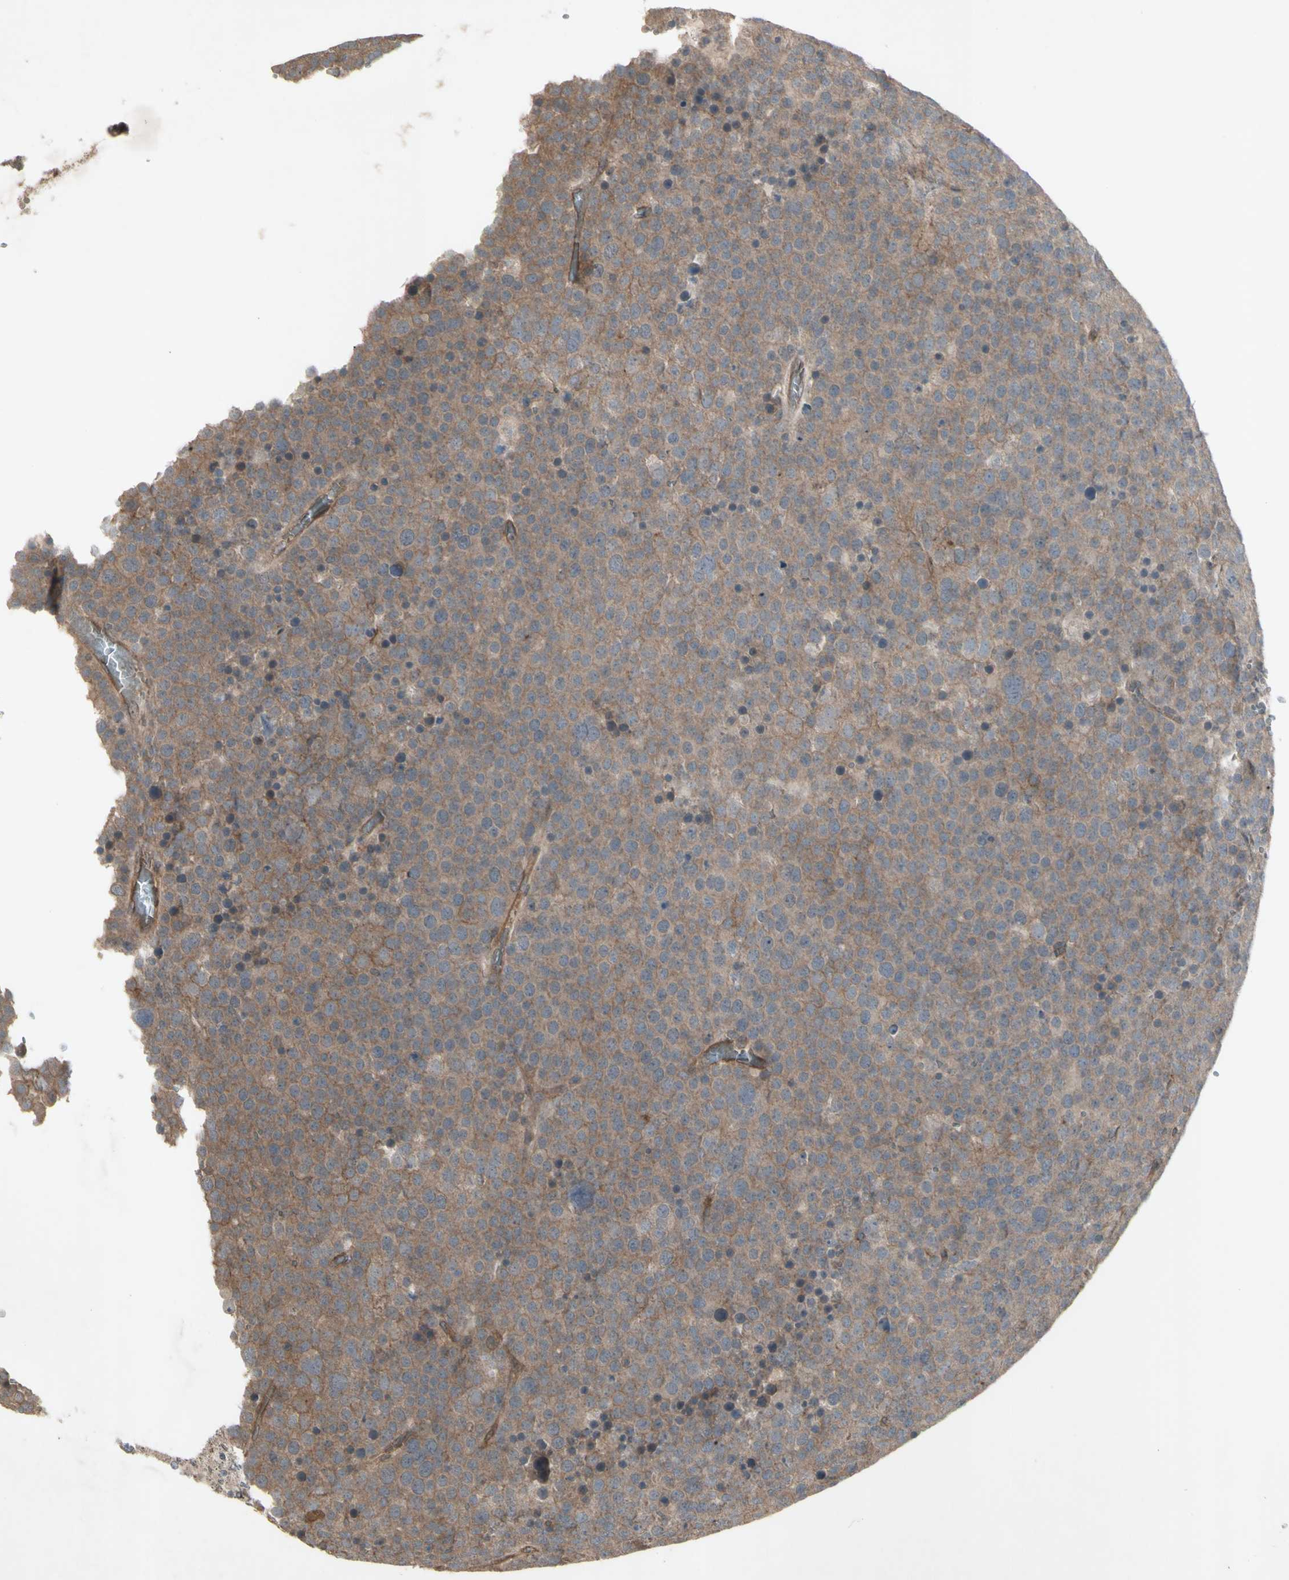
{"staining": {"intensity": "weak", "quantity": ">75%", "location": "cytoplasmic/membranous"}, "tissue": "testis cancer", "cell_type": "Tumor cells", "image_type": "cancer", "snomed": [{"axis": "morphology", "description": "Seminoma, NOS"}, {"axis": "topography", "description": "Testis"}], "caption": "Weak cytoplasmic/membranous expression for a protein is present in about >75% of tumor cells of testis cancer using immunohistochemistry (IHC).", "gene": "JAG1", "patient": {"sex": "male", "age": 71}}